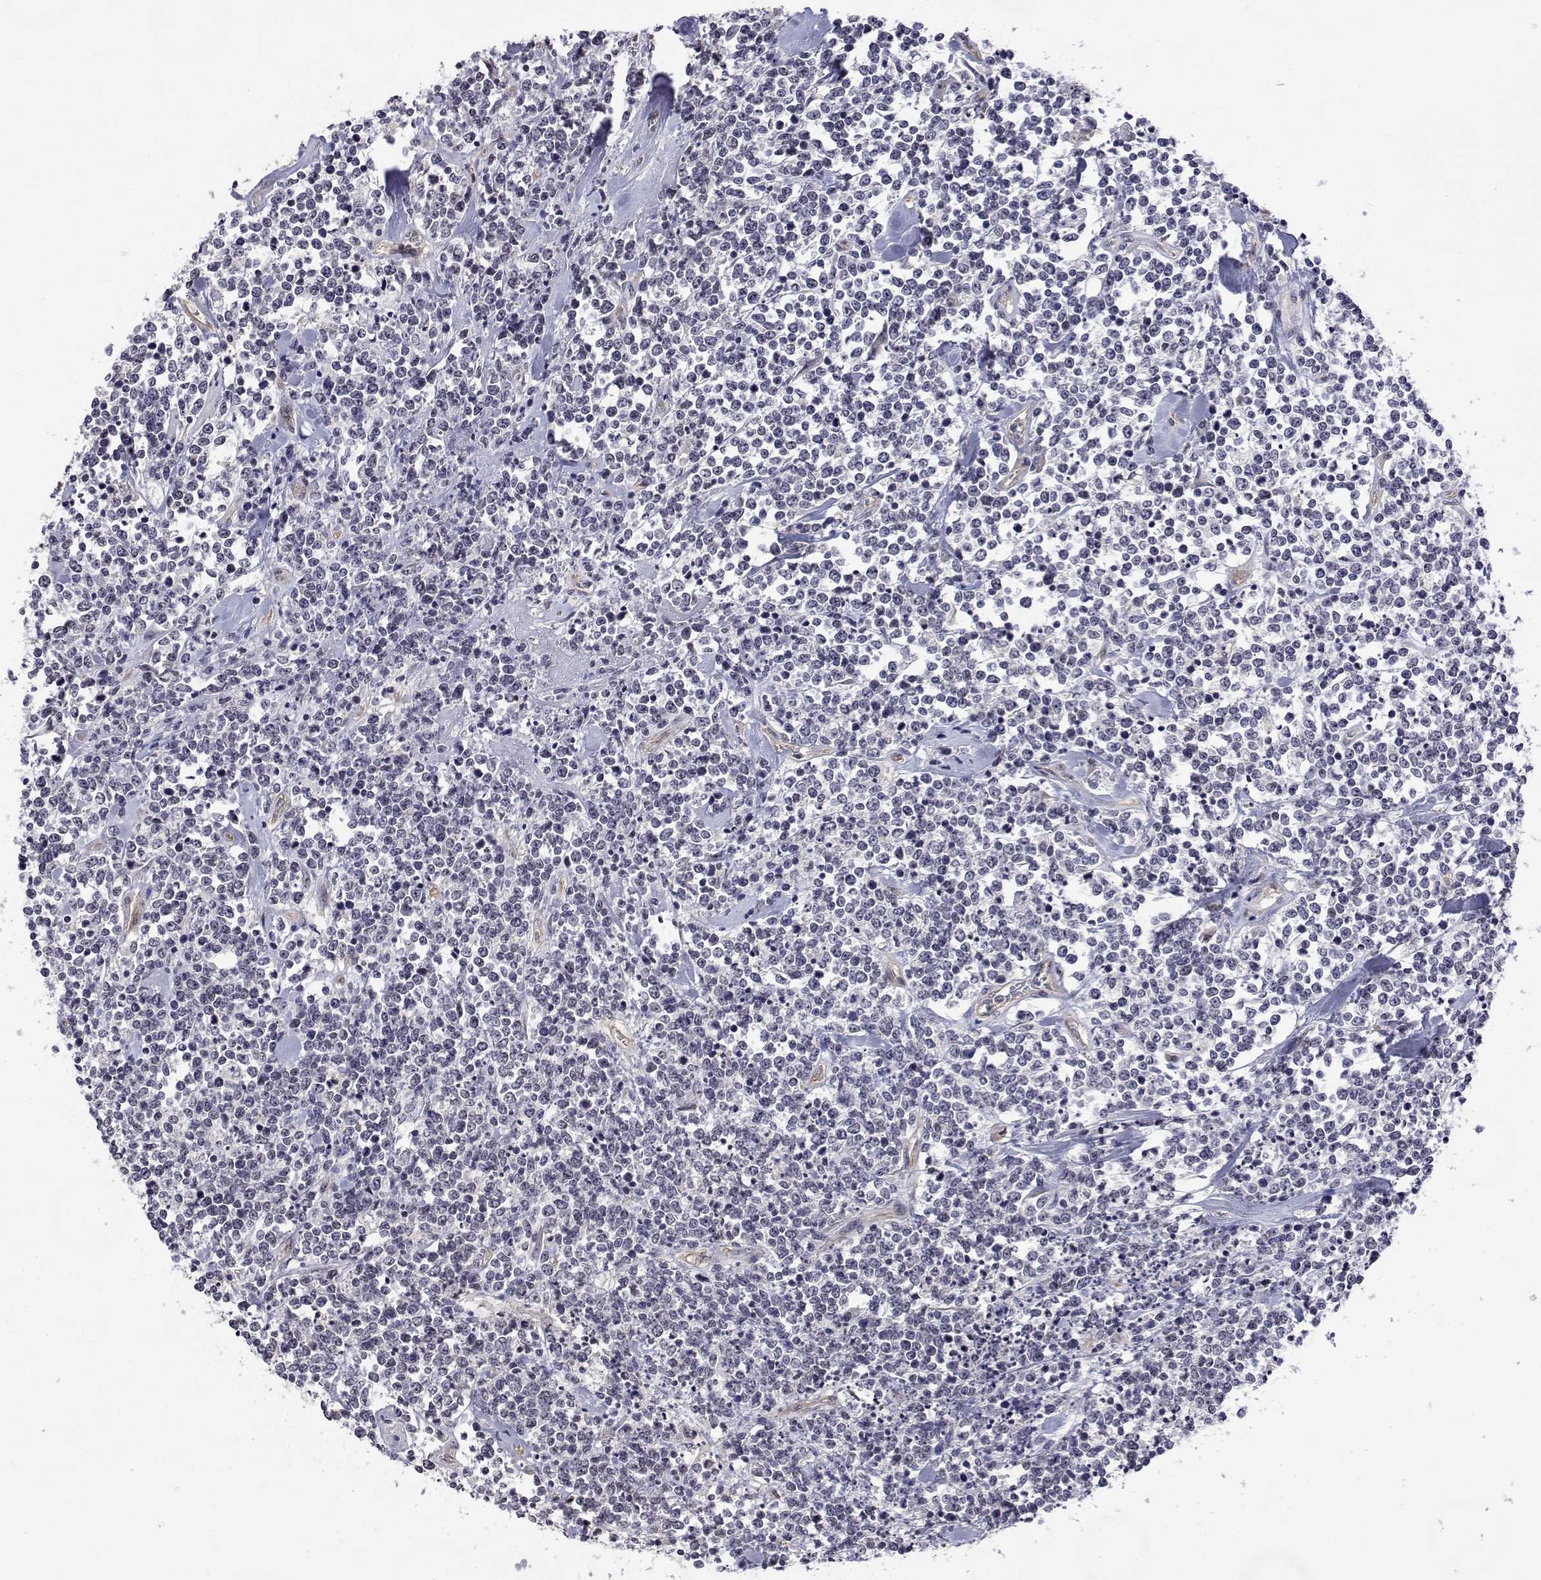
{"staining": {"intensity": "negative", "quantity": "none", "location": "none"}, "tissue": "lymphoma", "cell_type": "Tumor cells", "image_type": "cancer", "snomed": [{"axis": "morphology", "description": "Malignant lymphoma, non-Hodgkin's type, High grade"}, {"axis": "topography", "description": "Colon"}], "caption": "Immunohistochemistry of malignant lymphoma, non-Hodgkin's type (high-grade) displays no positivity in tumor cells.", "gene": "NHP2", "patient": {"sex": "male", "age": 82}}